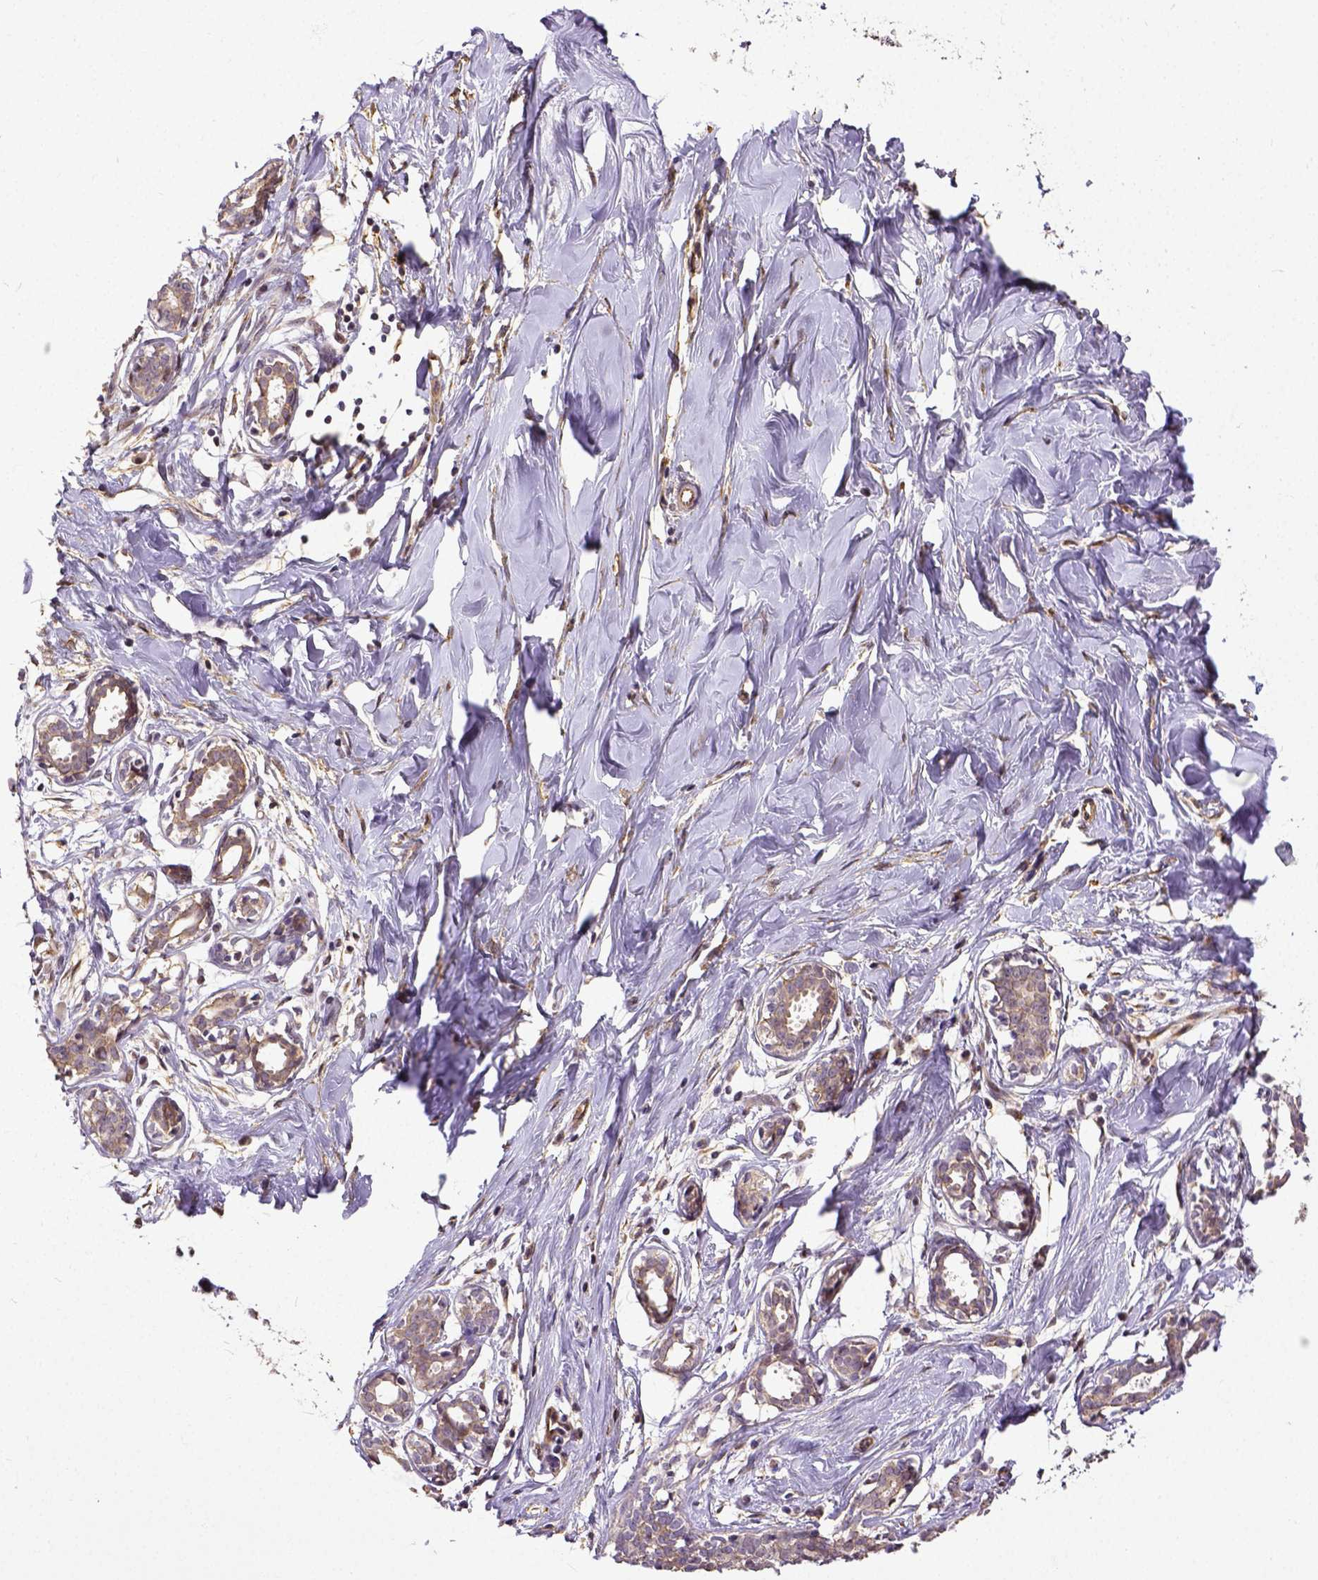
{"staining": {"intensity": "weak", "quantity": ">75%", "location": "cytoplasmic/membranous"}, "tissue": "breast", "cell_type": "Adipocytes", "image_type": "normal", "snomed": [{"axis": "morphology", "description": "Normal tissue, NOS"}, {"axis": "topography", "description": "Breast"}], "caption": "This micrograph displays IHC staining of normal human breast, with low weak cytoplasmic/membranous positivity in approximately >75% of adipocytes.", "gene": "DICER1", "patient": {"sex": "female", "age": 27}}